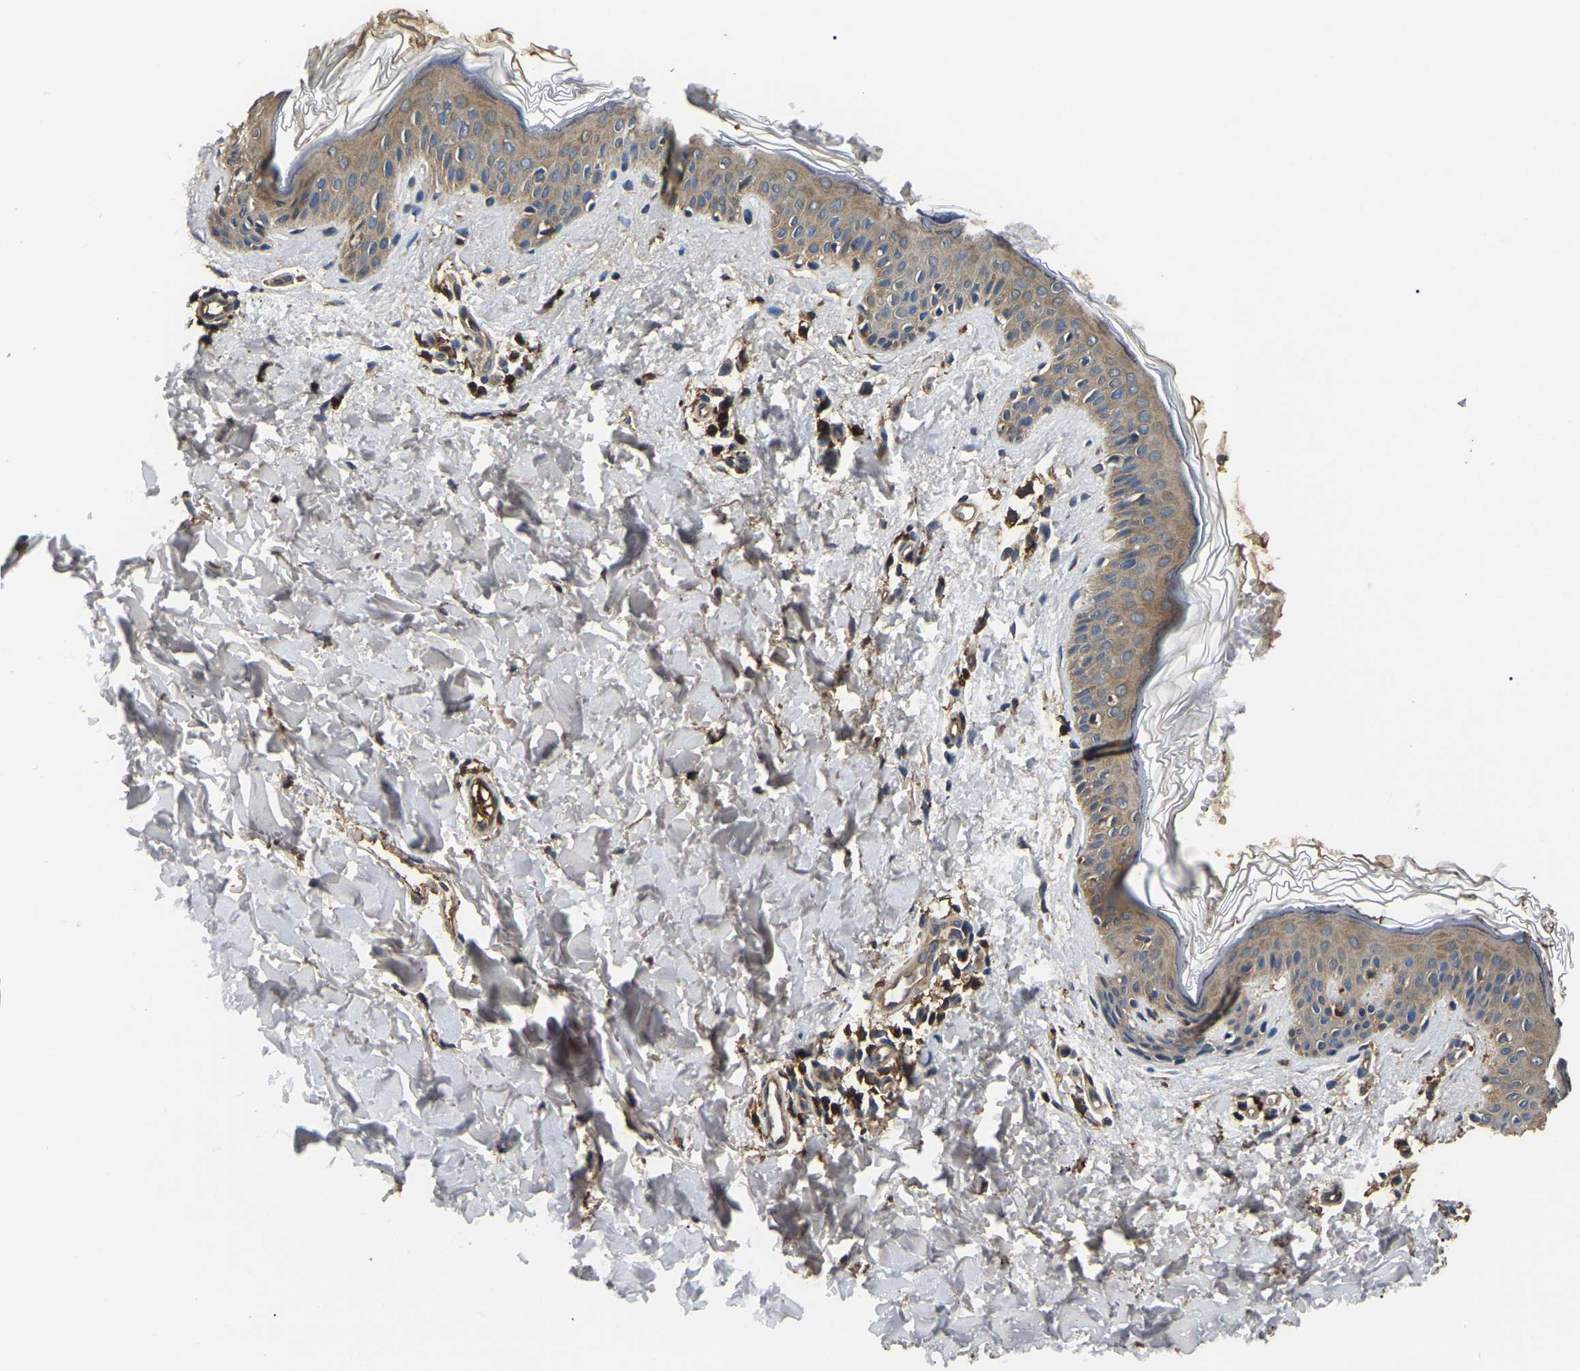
{"staining": {"intensity": "weak", "quantity": ">75%", "location": "cytoplasmic/membranous"}, "tissue": "skin", "cell_type": "Fibroblasts", "image_type": "normal", "snomed": [{"axis": "morphology", "description": "Normal tissue, NOS"}, {"axis": "topography", "description": "Skin"}], "caption": "This image shows immunohistochemistry staining of normal human skin, with low weak cytoplasmic/membranous staining in approximately >75% of fibroblasts.", "gene": "SMPD2", "patient": {"sex": "male", "age": 40}}